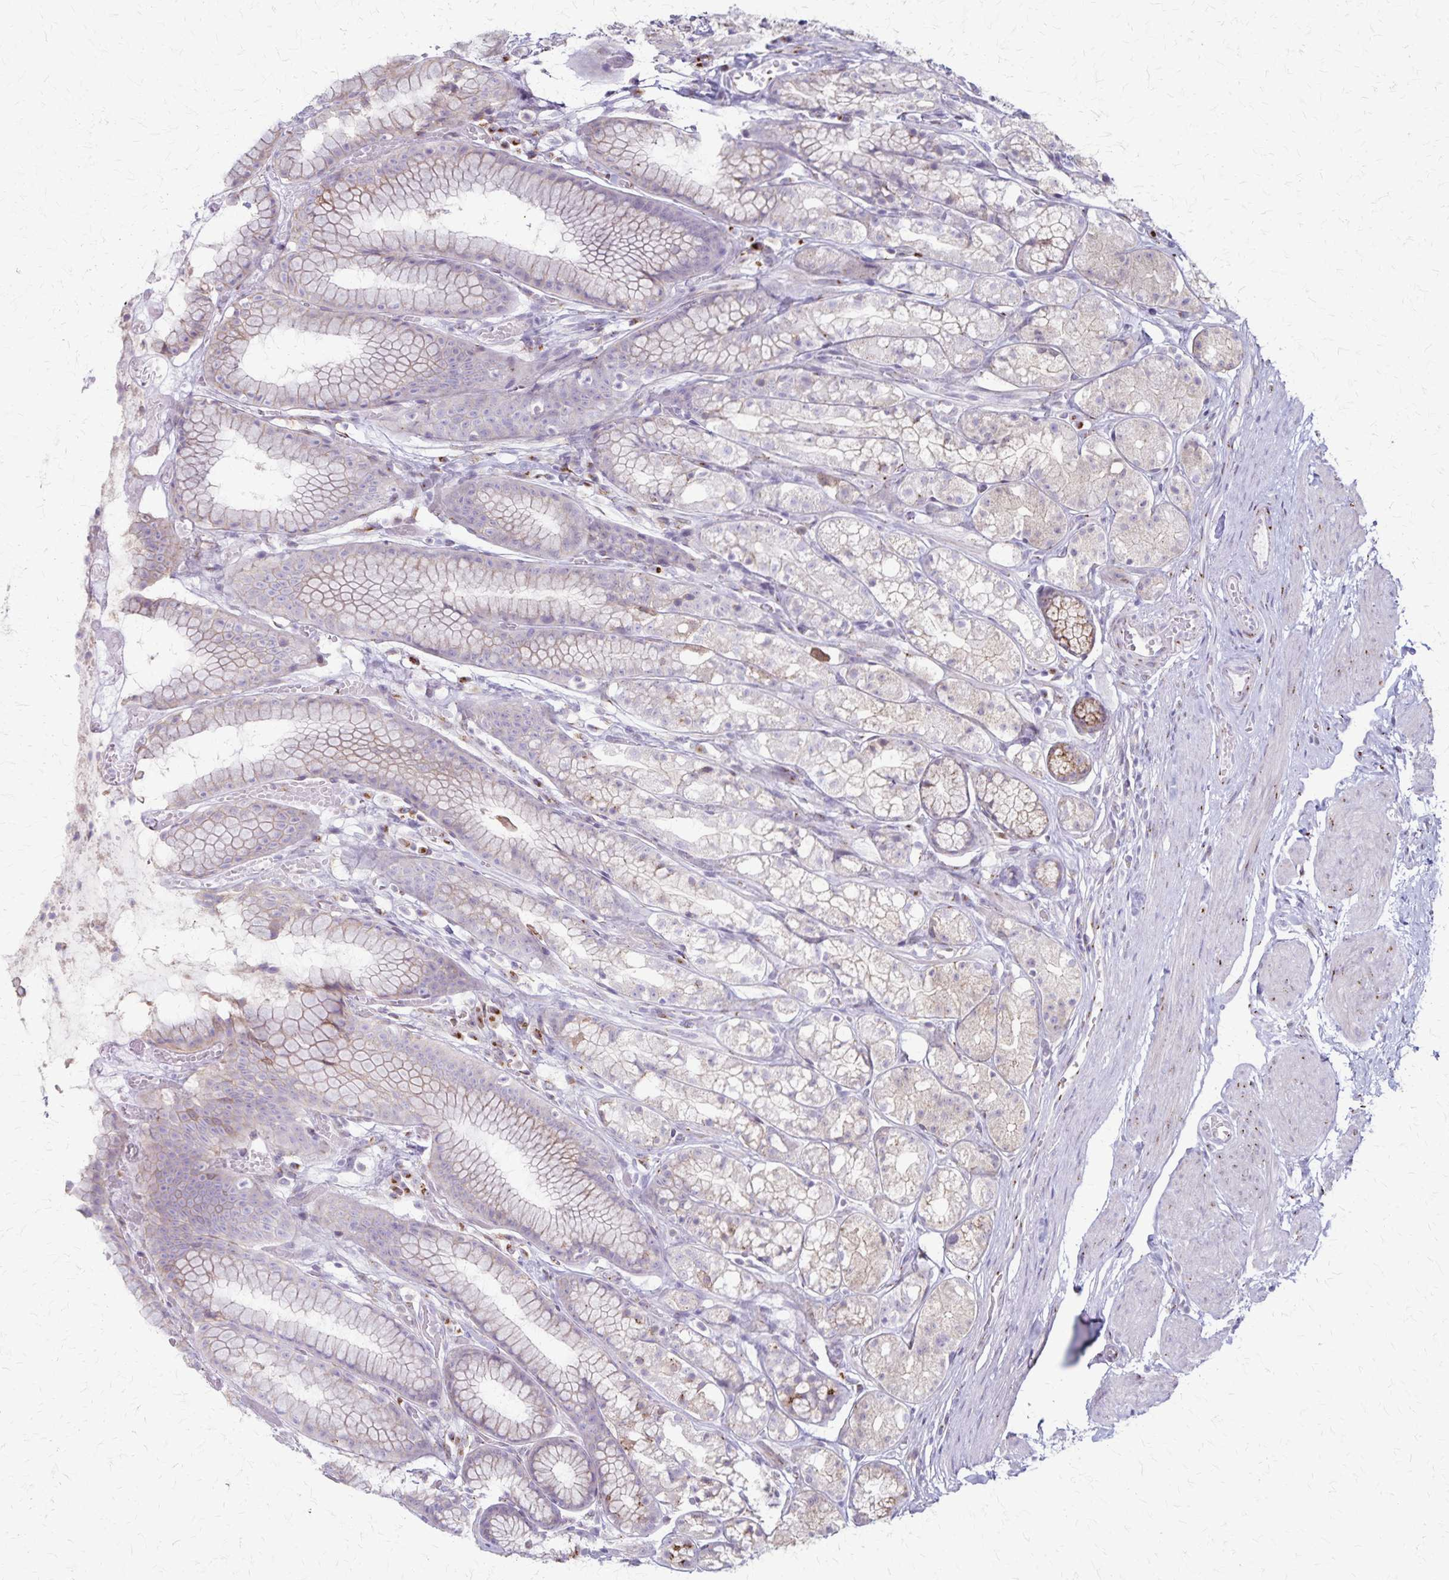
{"staining": {"intensity": "moderate", "quantity": "<25%", "location": "cytoplasmic/membranous"}, "tissue": "stomach", "cell_type": "Glandular cells", "image_type": "normal", "snomed": [{"axis": "morphology", "description": "Normal tissue, NOS"}, {"axis": "topography", "description": "Smooth muscle"}, {"axis": "topography", "description": "Stomach"}], "caption": "IHC staining of normal stomach, which displays low levels of moderate cytoplasmic/membranous positivity in approximately <25% of glandular cells indicating moderate cytoplasmic/membranous protein expression. The staining was performed using DAB (3,3'-diaminobenzidine) (brown) for protein detection and nuclei were counterstained in hematoxylin (blue).", "gene": "MCFD2", "patient": {"sex": "male", "age": 70}}